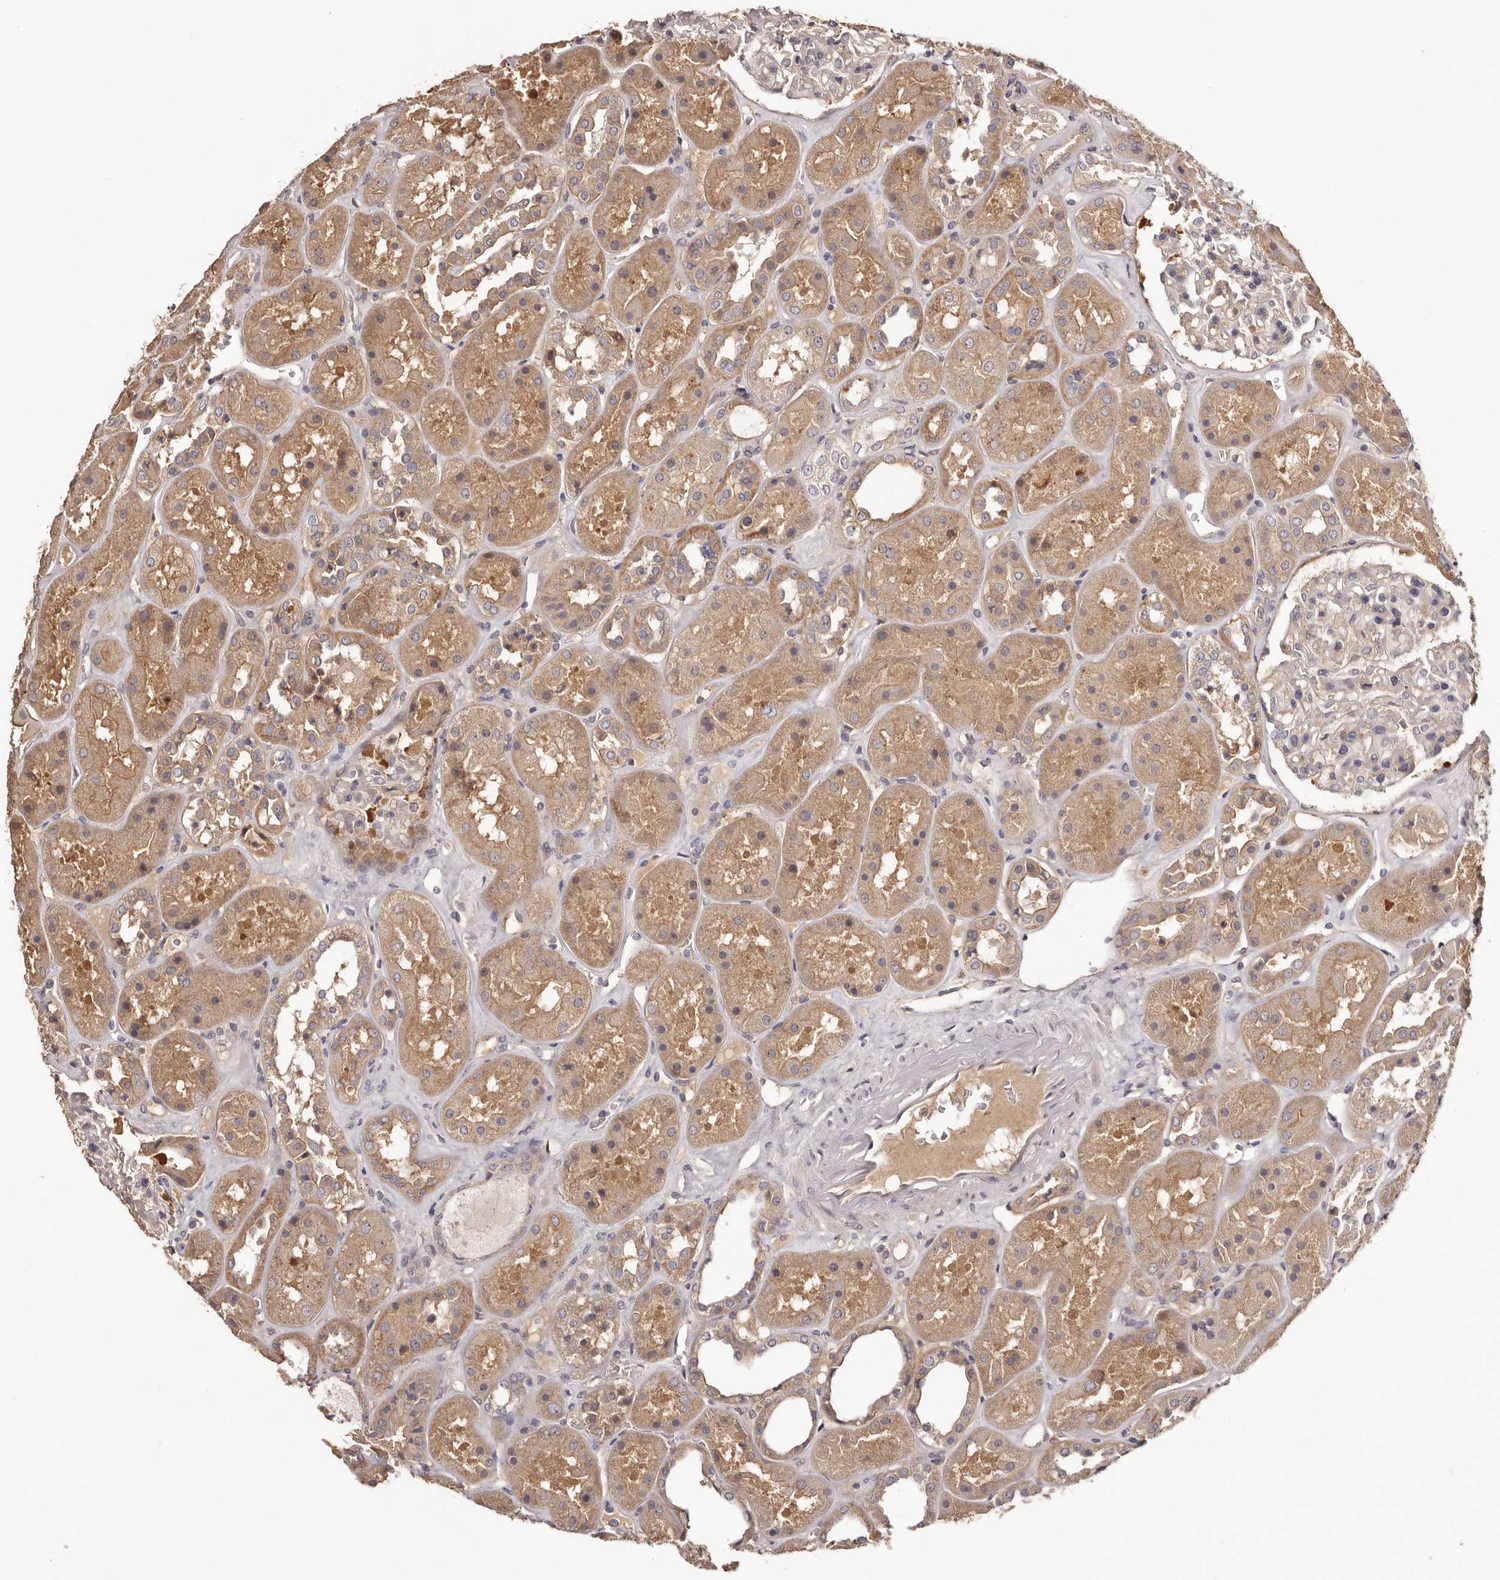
{"staining": {"intensity": "negative", "quantity": "none", "location": "none"}, "tissue": "kidney", "cell_type": "Cells in glomeruli", "image_type": "normal", "snomed": [{"axis": "morphology", "description": "Normal tissue, NOS"}, {"axis": "topography", "description": "Kidney"}], "caption": "Photomicrograph shows no significant protein positivity in cells in glomeruli of benign kidney.", "gene": "LTV1", "patient": {"sex": "male", "age": 70}}